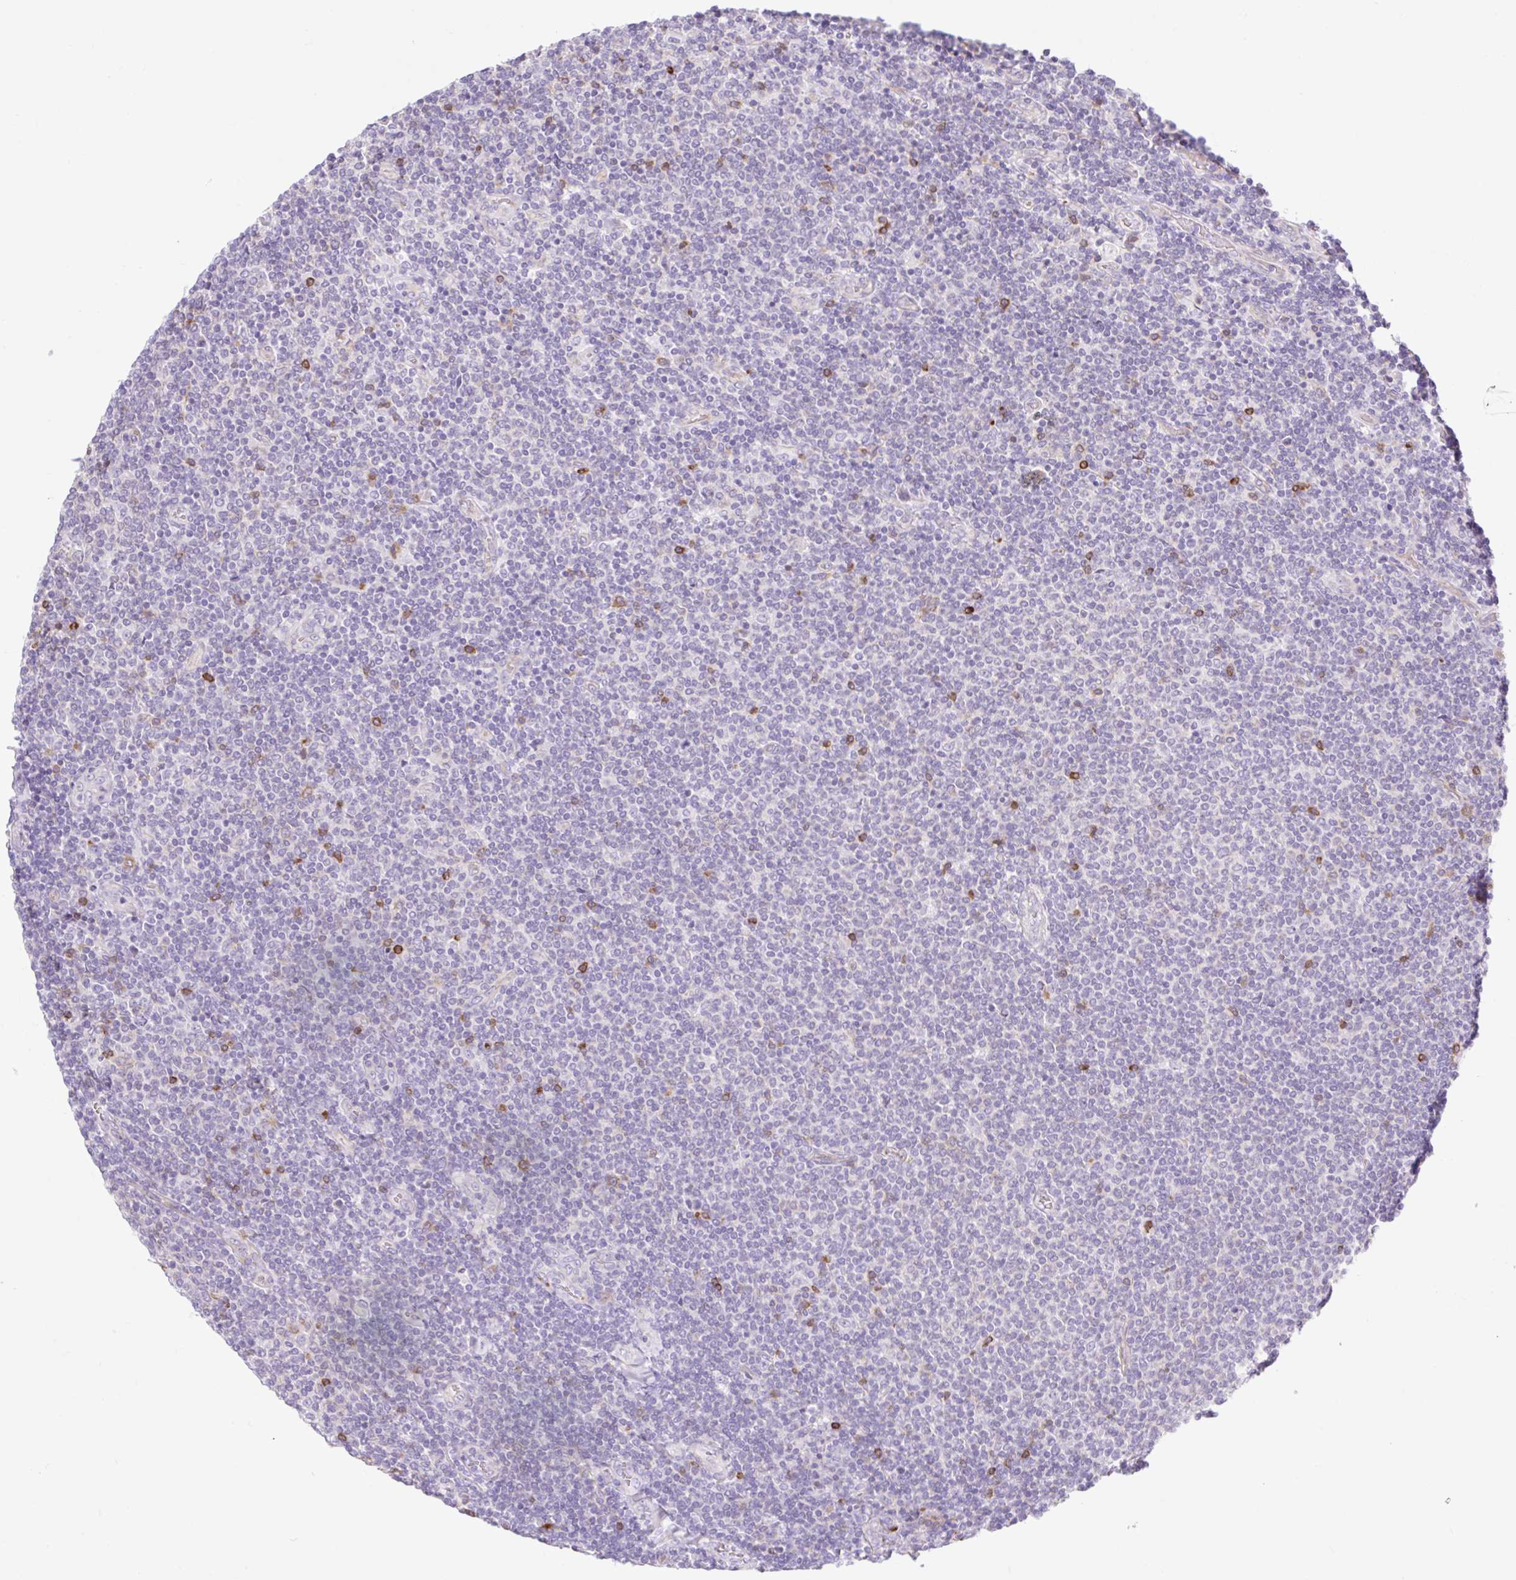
{"staining": {"intensity": "negative", "quantity": "none", "location": "none"}, "tissue": "lymphoma", "cell_type": "Tumor cells", "image_type": "cancer", "snomed": [{"axis": "morphology", "description": "Malignant lymphoma, non-Hodgkin's type, Low grade"}, {"axis": "topography", "description": "Lymph node"}], "caption": "Immunohistochemistry (IHC) histopathology image of human malignant lymphoma, non-Hodgkin's type (low-grade) stained for a protein (brown), which shows no expression in tumor cells.", "gene": "BCAS1", "patient": {"sex": "male", "age": 52}}